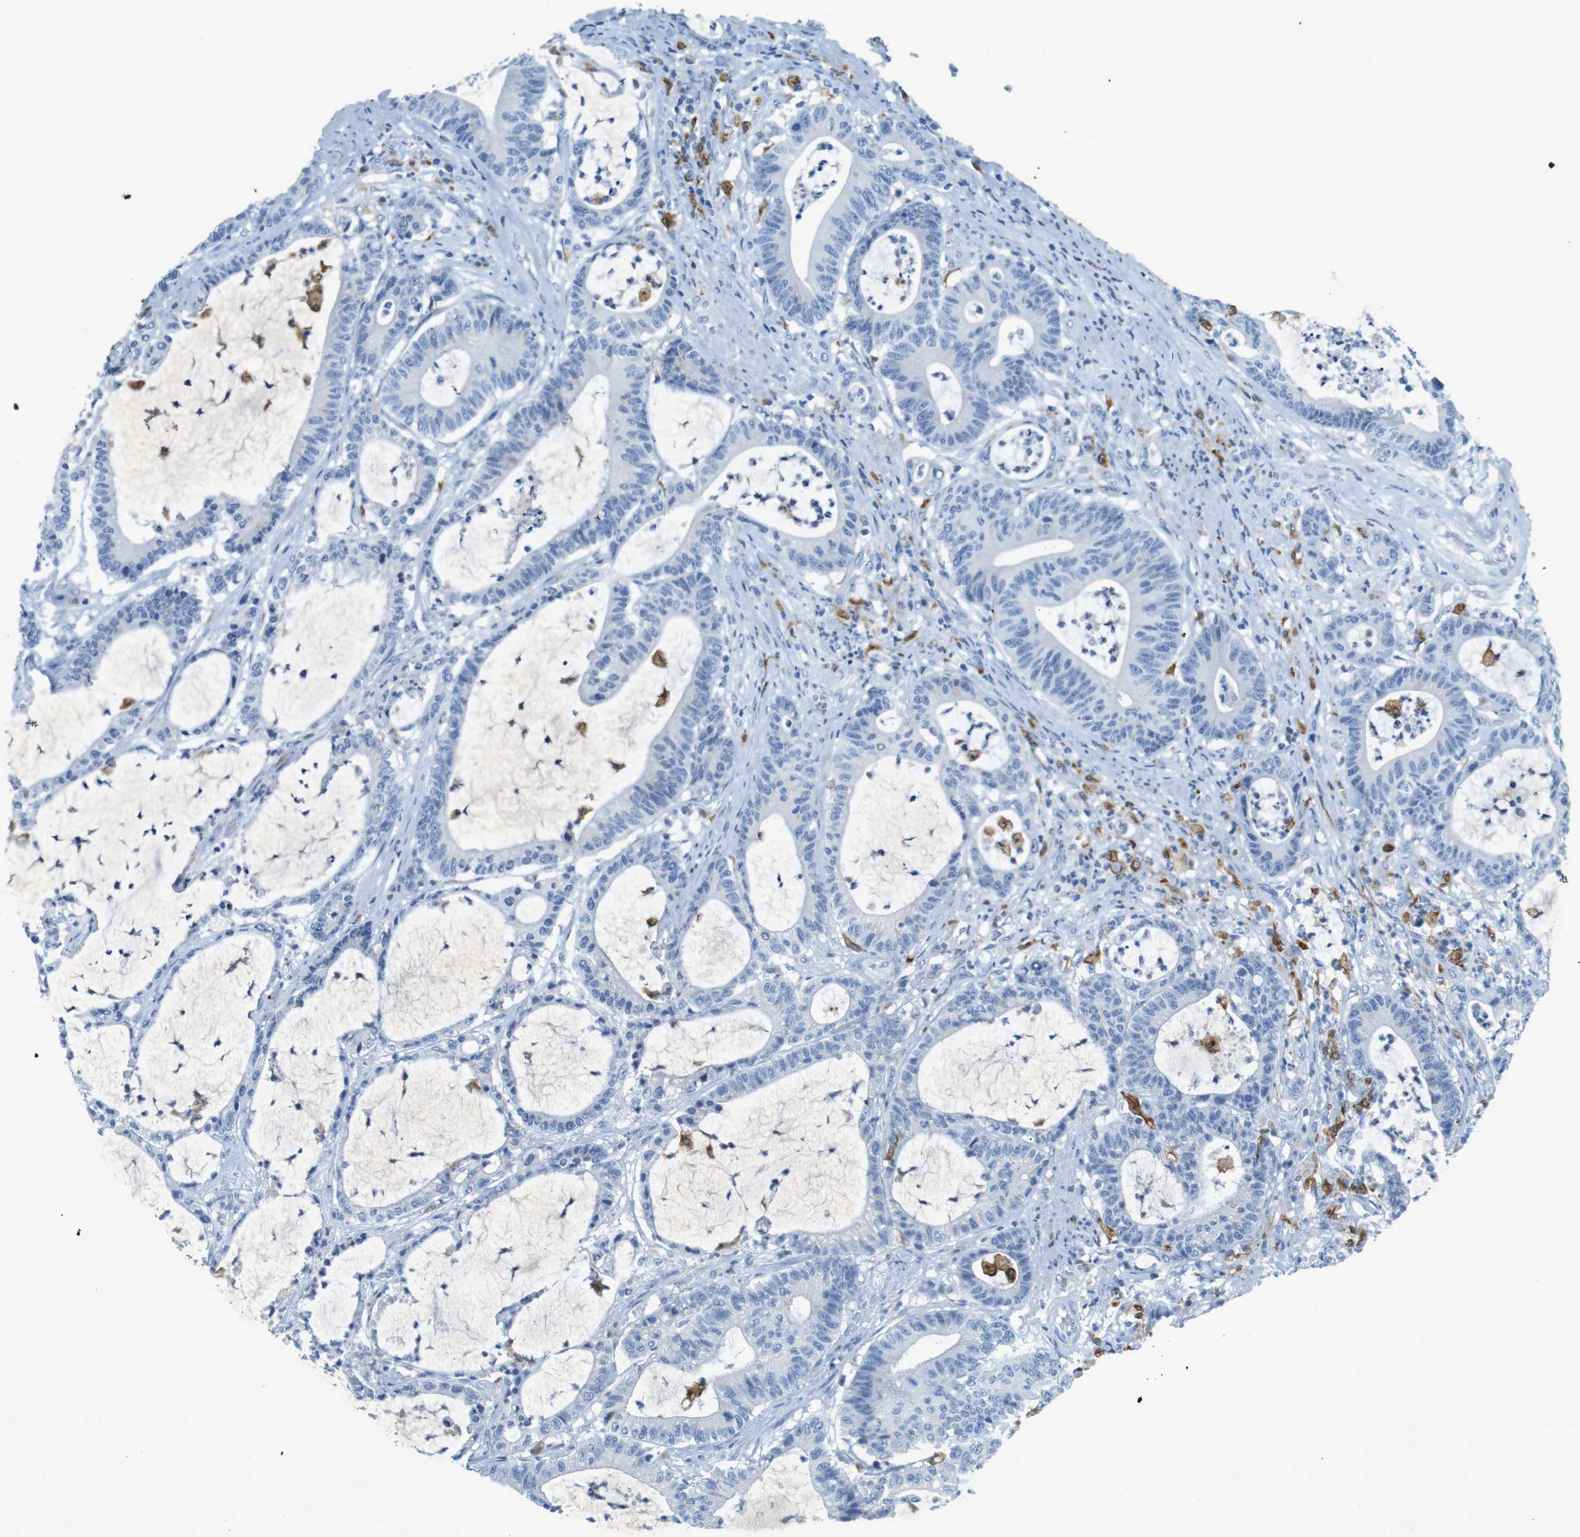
{"staining": {"intensity": "negative", "quantity": "none", "location": "none"}, "tissue": "colorectal cancer", "cell_type": "Tumor cells", "image_type": "cancer", "snomed": [{"axis": "morphology", "description": "Adenocarcinoma, NOS"}, {"axis": "topography", "description": "Colon"}], "caption": "The image demonstrates no significant positivity in tumor cells of colorectal adenocarcinoma. The staining was performed using DAB (3,3'-diaminobenzidine) to visualize the protein expression in brown, while the nuclei were stained in blue with hematoxylin (Magnification: 20x).", "gene": "CD320", "patient": {"sex": "female", "age": 84}}